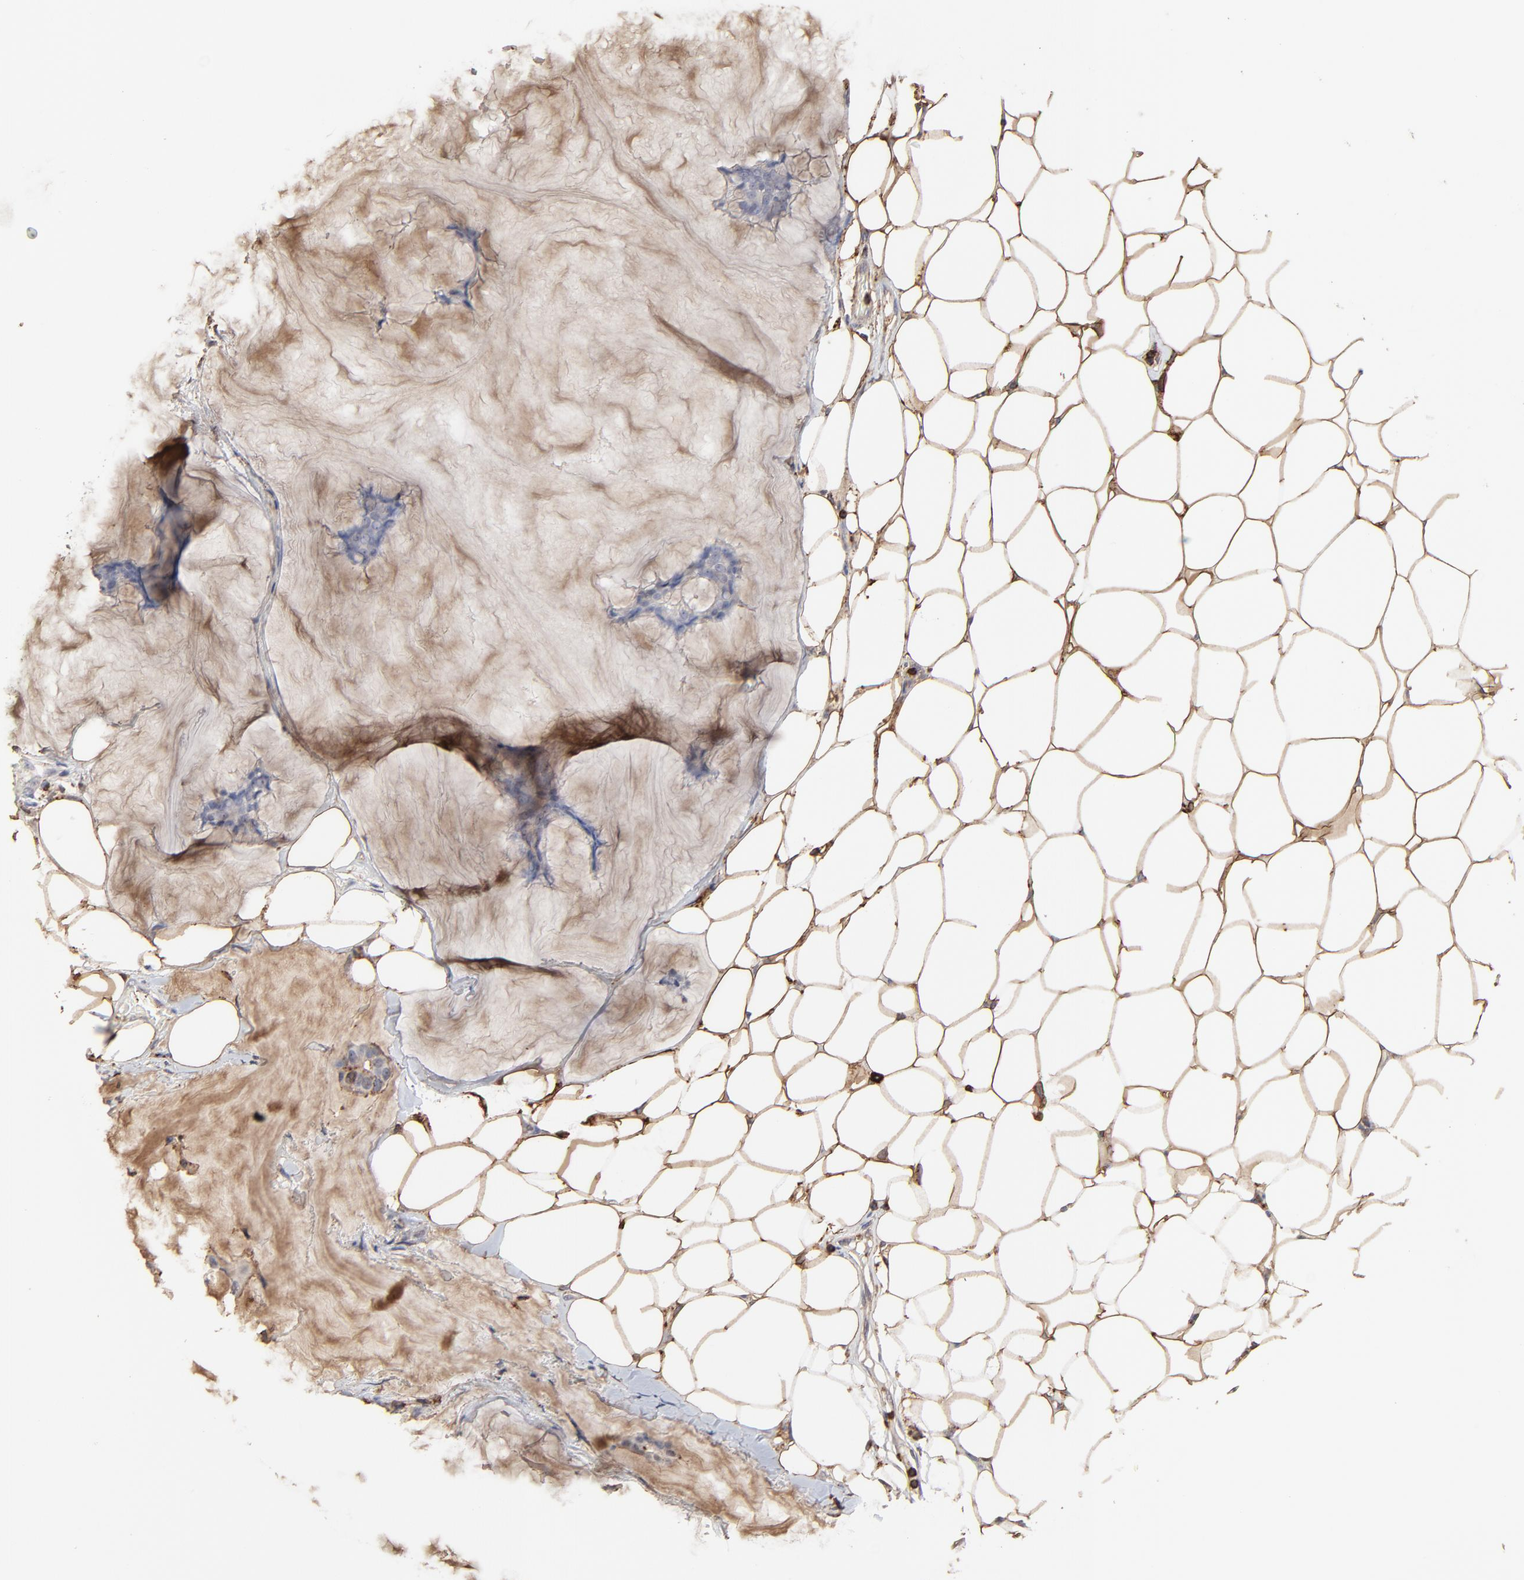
{"staining": {"intensity": "negative", "quantity": "none", "location": "none"}, "tissue": "breast cancer", "cell_type": "Tumor cells", "image_type": "cancer", "snomed": [{"axis": "morphology", "description": "Duct carcinoma"}, {"axis": "topography", "description": "Breast"}], "caption": "DAB (3,3'-diaminobenzidine) immunohistochemical staining of breast infiltrating ductal carcinoma exhibits no significant positivity in tumor cells.", "gene": "SLC6A14", "patient": {"sex": "female", "age": 93}}